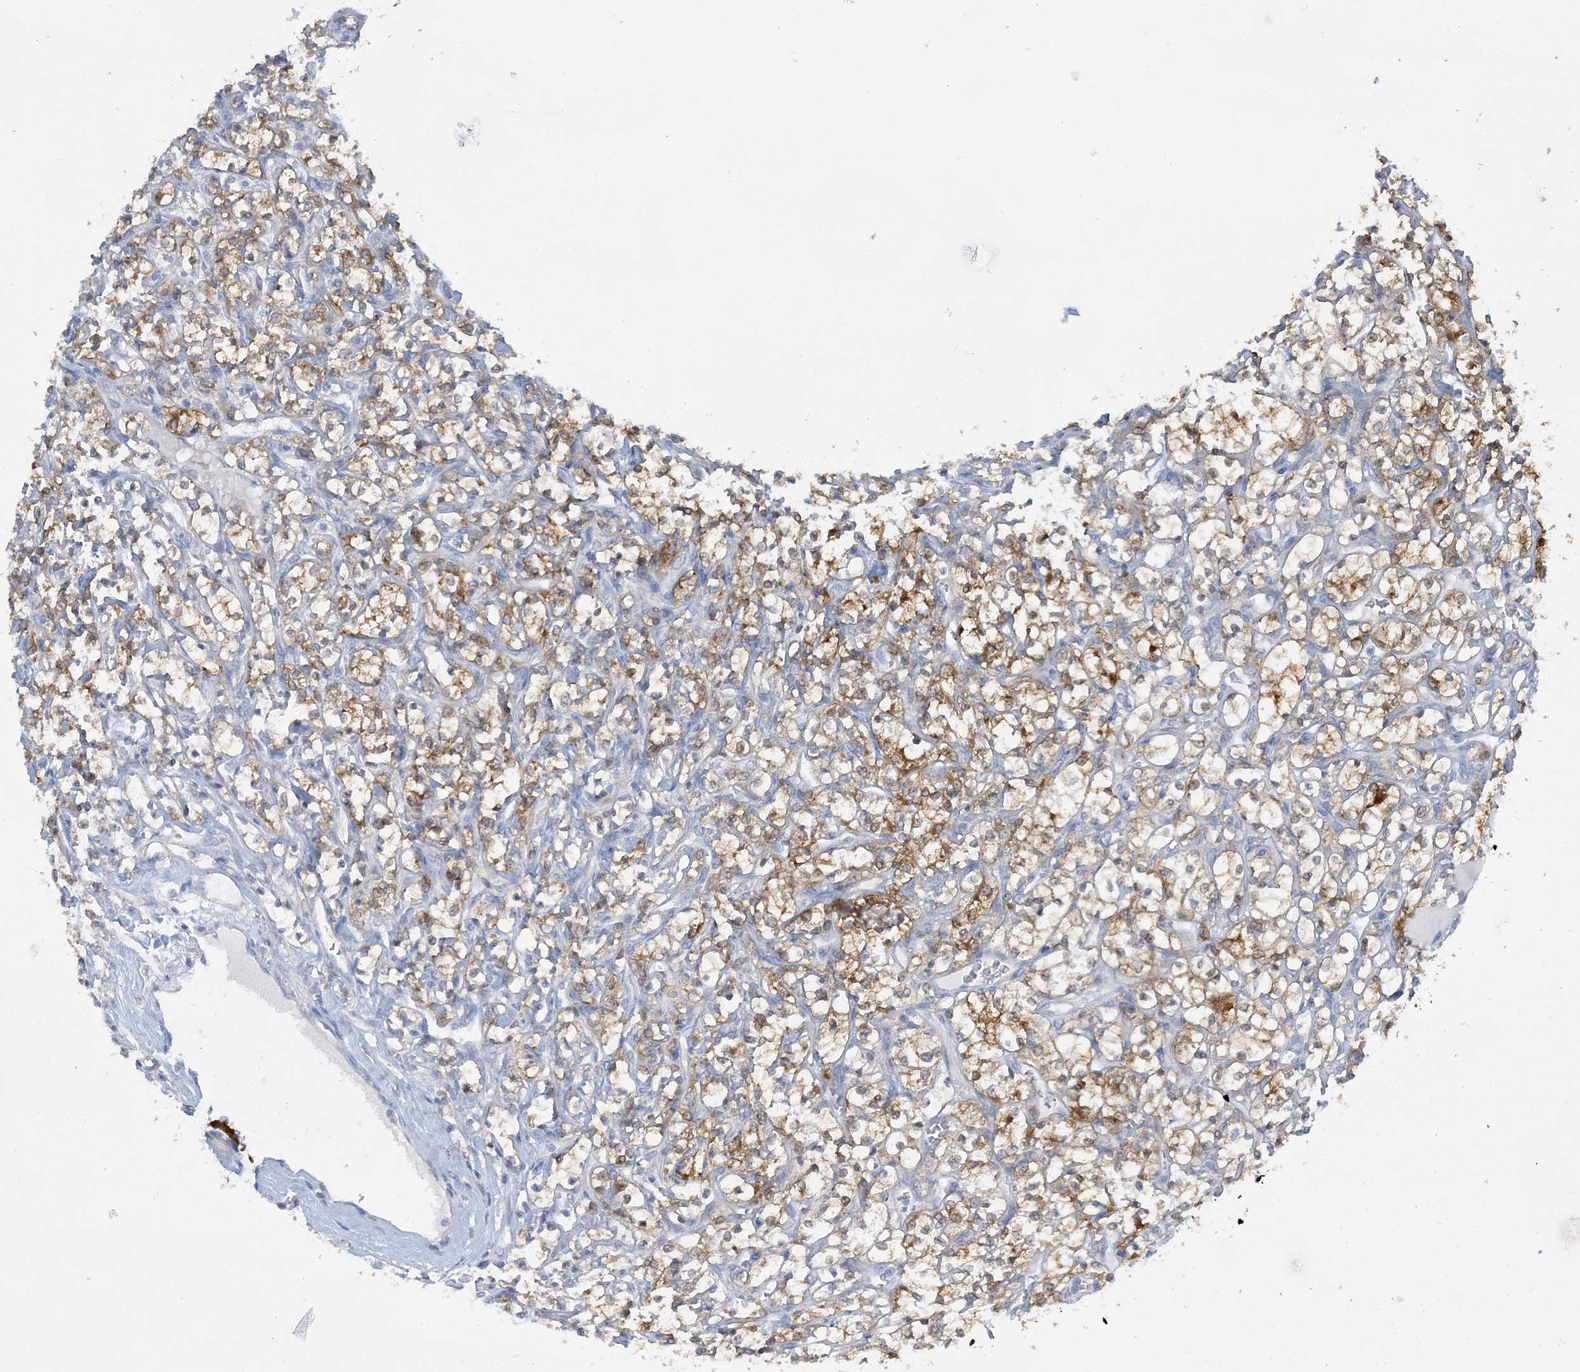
{"staining": {"intensity": "strong", "quantity": "25%-75%", "location": "cytoplasmic/membranous"}, "tissue": "renal cancer", "cell_type": "Tumor cells", "image_type": "cancer", "snomed": [{"axis": "morphology", "description": "Adenocarcinoma, NOS"}, {"axis": "topography", "description": "Kidney"}], "caption": "Renal cancer (adenocarcinoma) stained for a protein (brown) exhibits strong cytoplasmic/membranous positive expression in about 25%-75% of tumor cells.", "gene": "MRPS18A", "patient": {"sex": "female", "age": 69}}